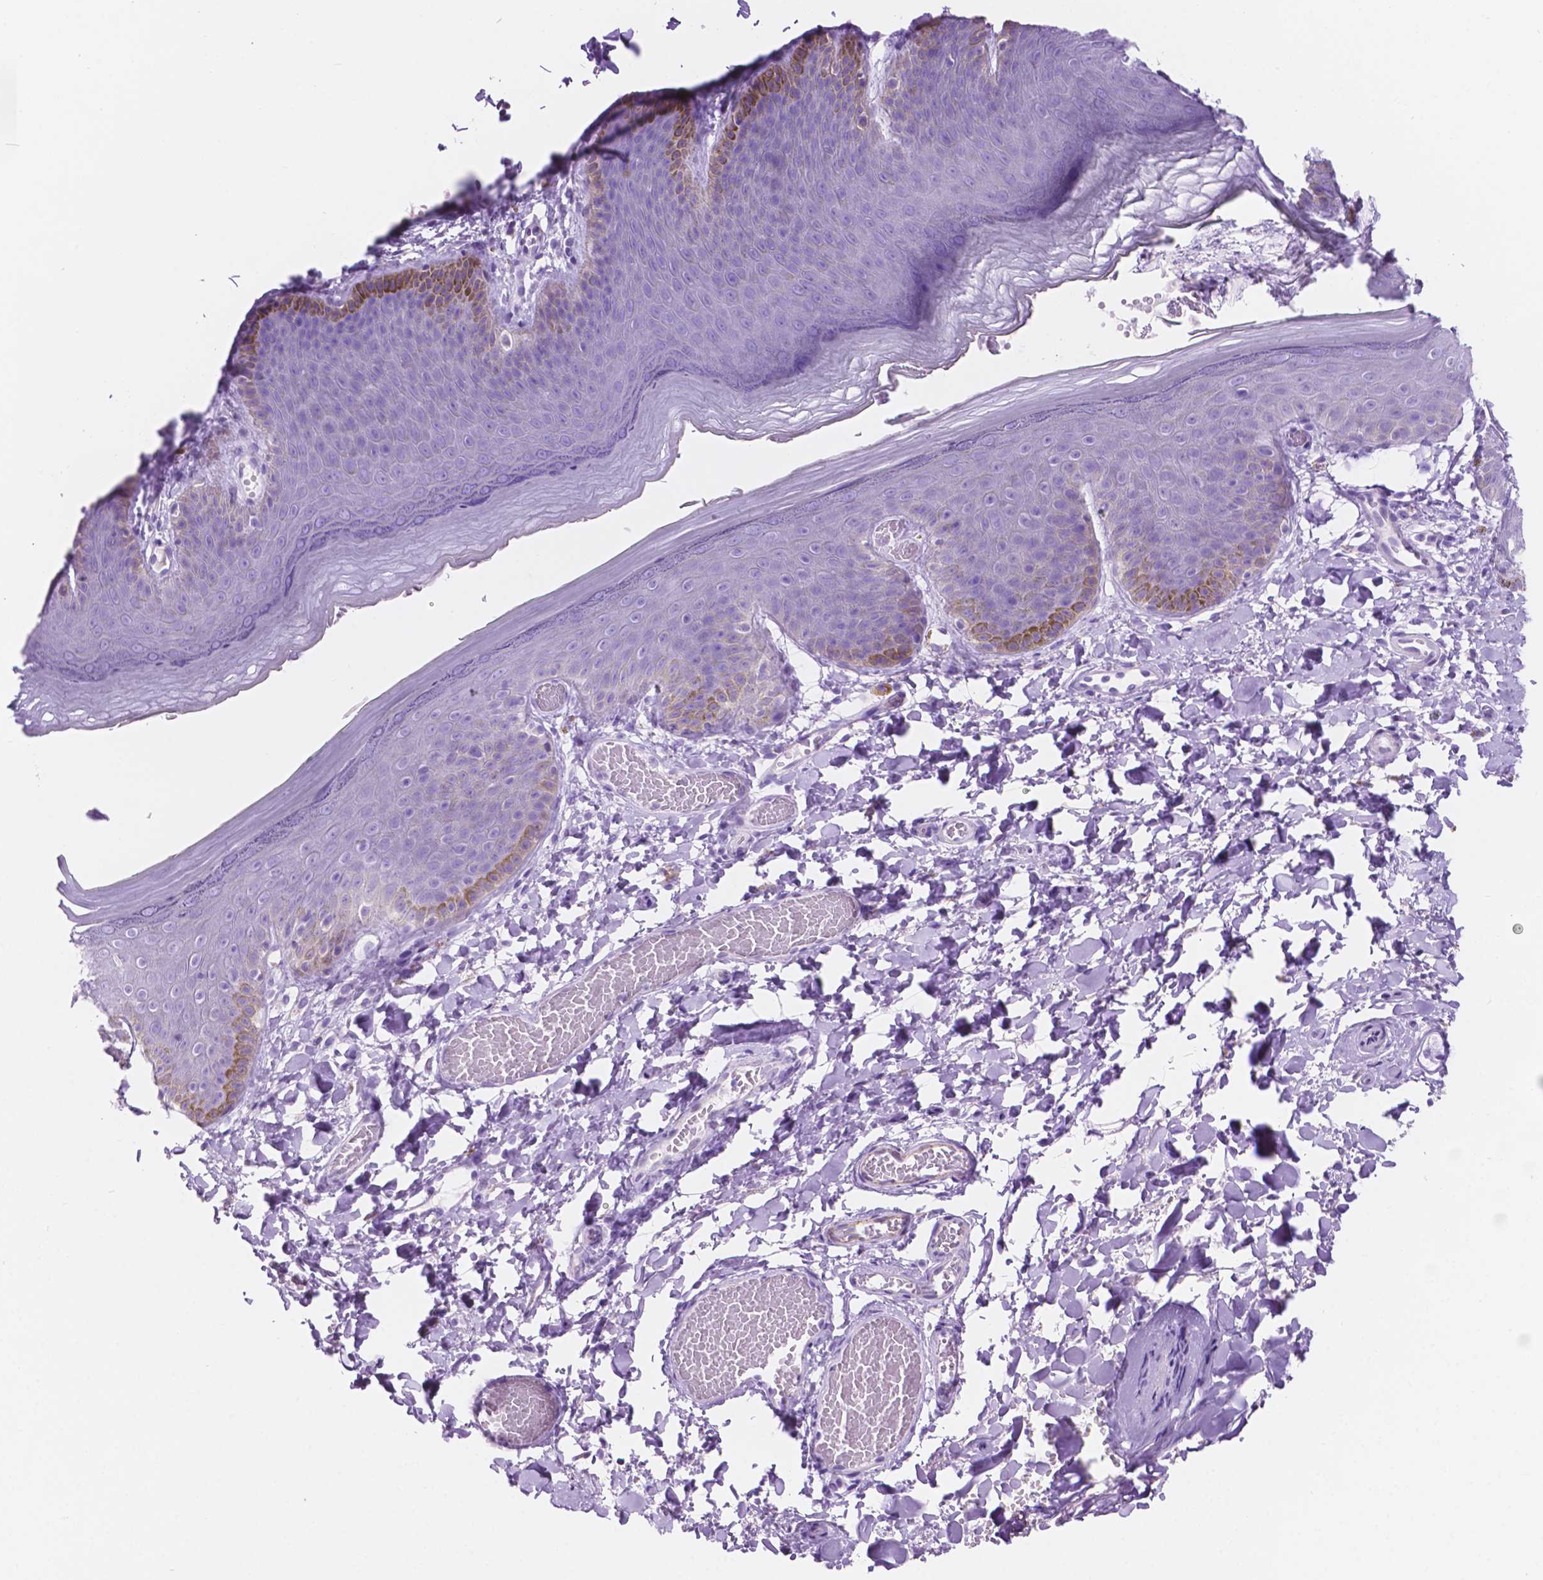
{"staining": {"intensity": "negative", "quantity": "none", "location": "none"}, "tissue": "skin", "cell_type": "Epidermal cells", "image_type": "normal", "snomed": [{"axis": "morphology", "description": "Normal tissue, NOS"}, {"axis": "topography", "description": "Anal"}], "caption": "Image shows no protein expression in epidermal cells of unremarkable skin. (Stains: DAB (3,3'-diaminobenzidine) IHC with hematoxylin counter stain, Microscopy: brightfield microscopy at high magnification).", "gene": "IGFN1", "patient": {"sex": "male", "age": 53}}